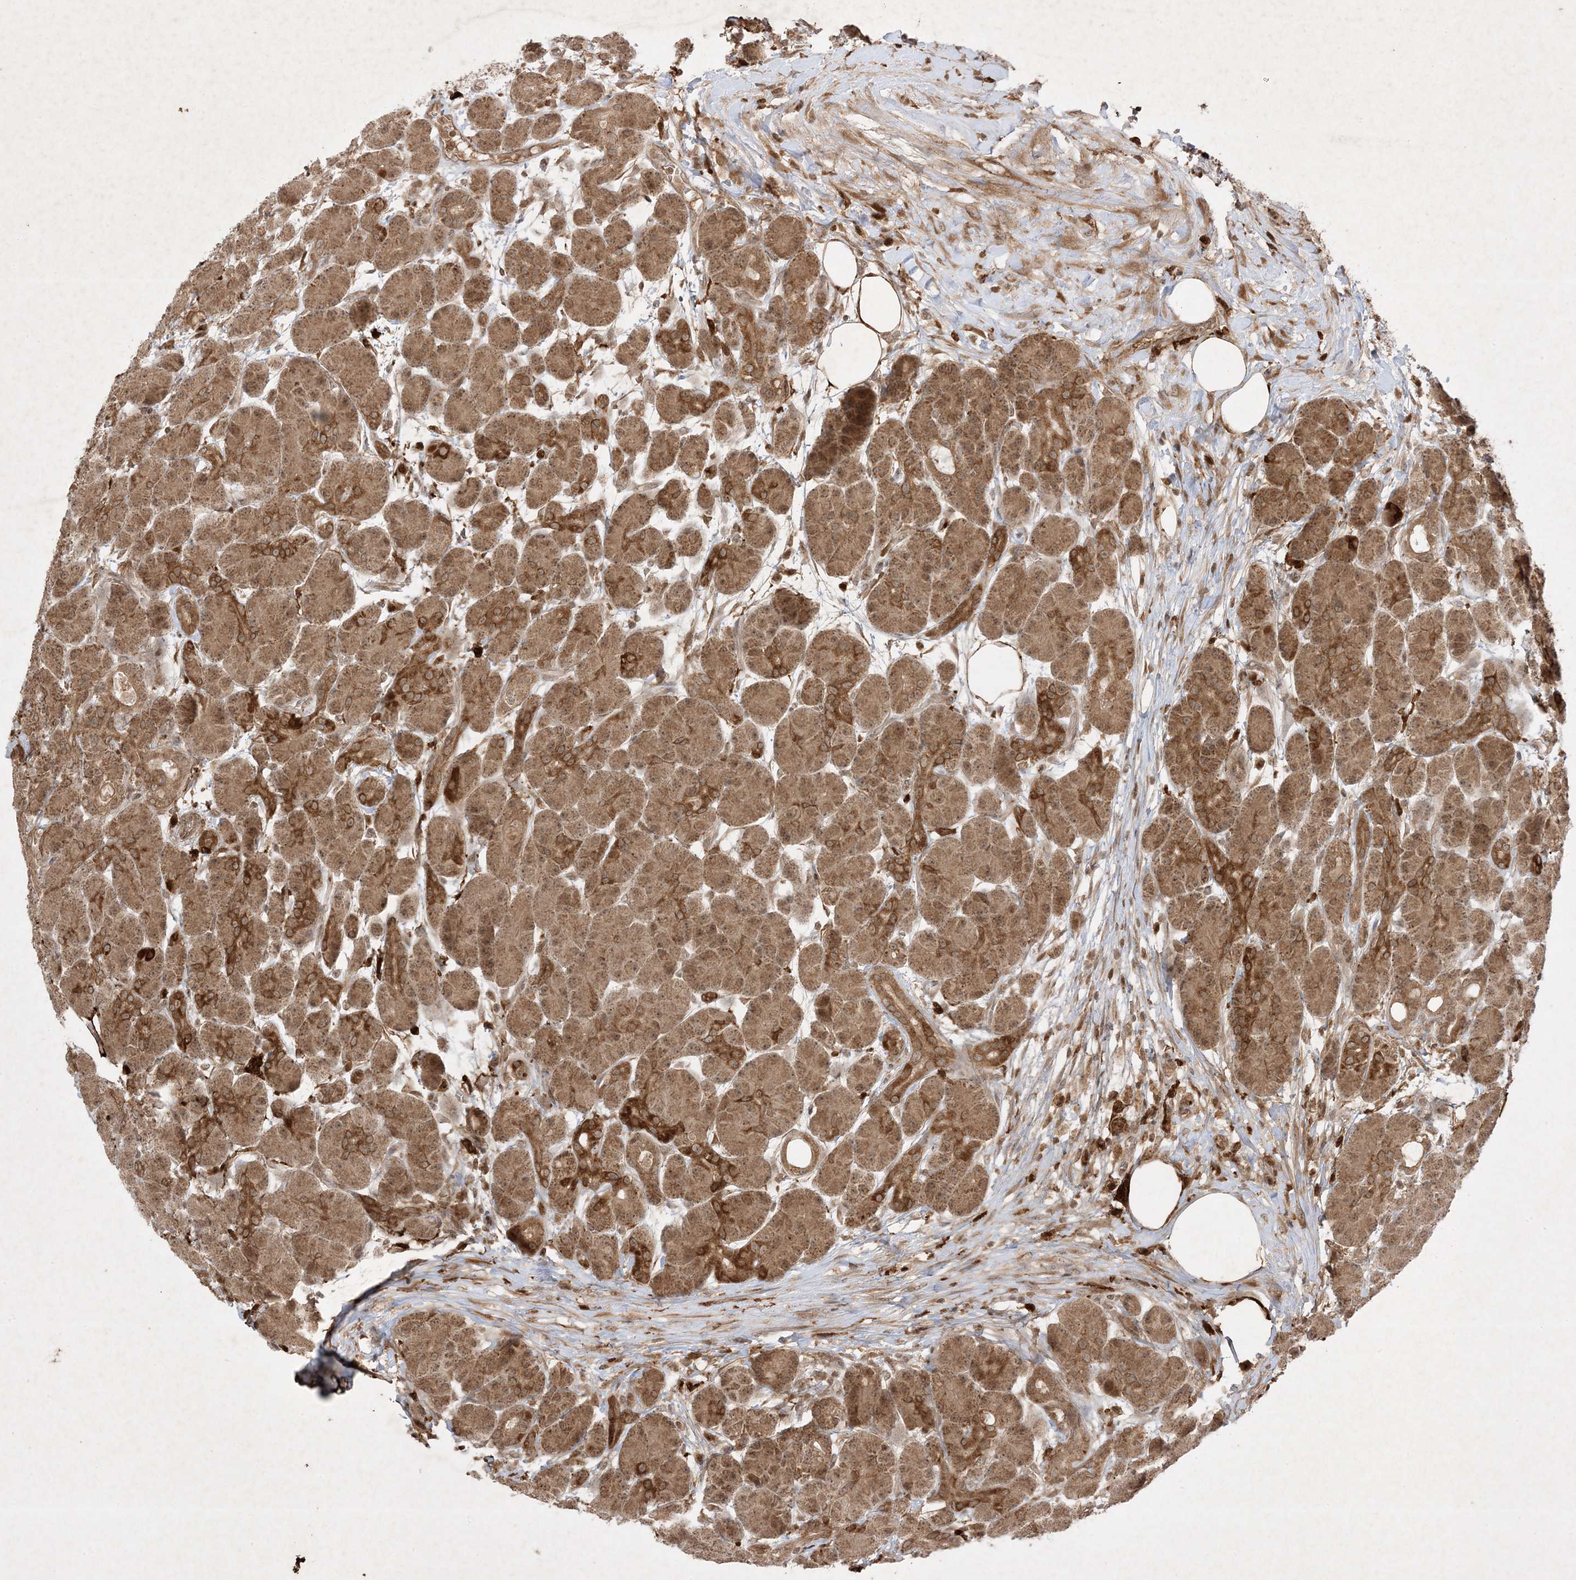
{"staining": {"intensity": "strong", "quantity": "25%-75%", "location": "cytoplasmic/membranous"}, "tissue": "pancreas", "cell_type": "Exocrine glandular cells", "image_type": "normal", "snomed": [{"axis": "morphology", "description": "Normal tissue, NOS"}, {"axis": "topography", "description": "Pancreas"}], "caption": "Immunohistochemical staining of benign pancreas demonstrates strong cytoplasmic/membranous protein expression in about 25%-75% of exocrine glandular cells. (DAB = brown stain, brightfield microscopy at high magnification).", "gene": "PTK6", "patient": {"sex": "male", "age": 63}}